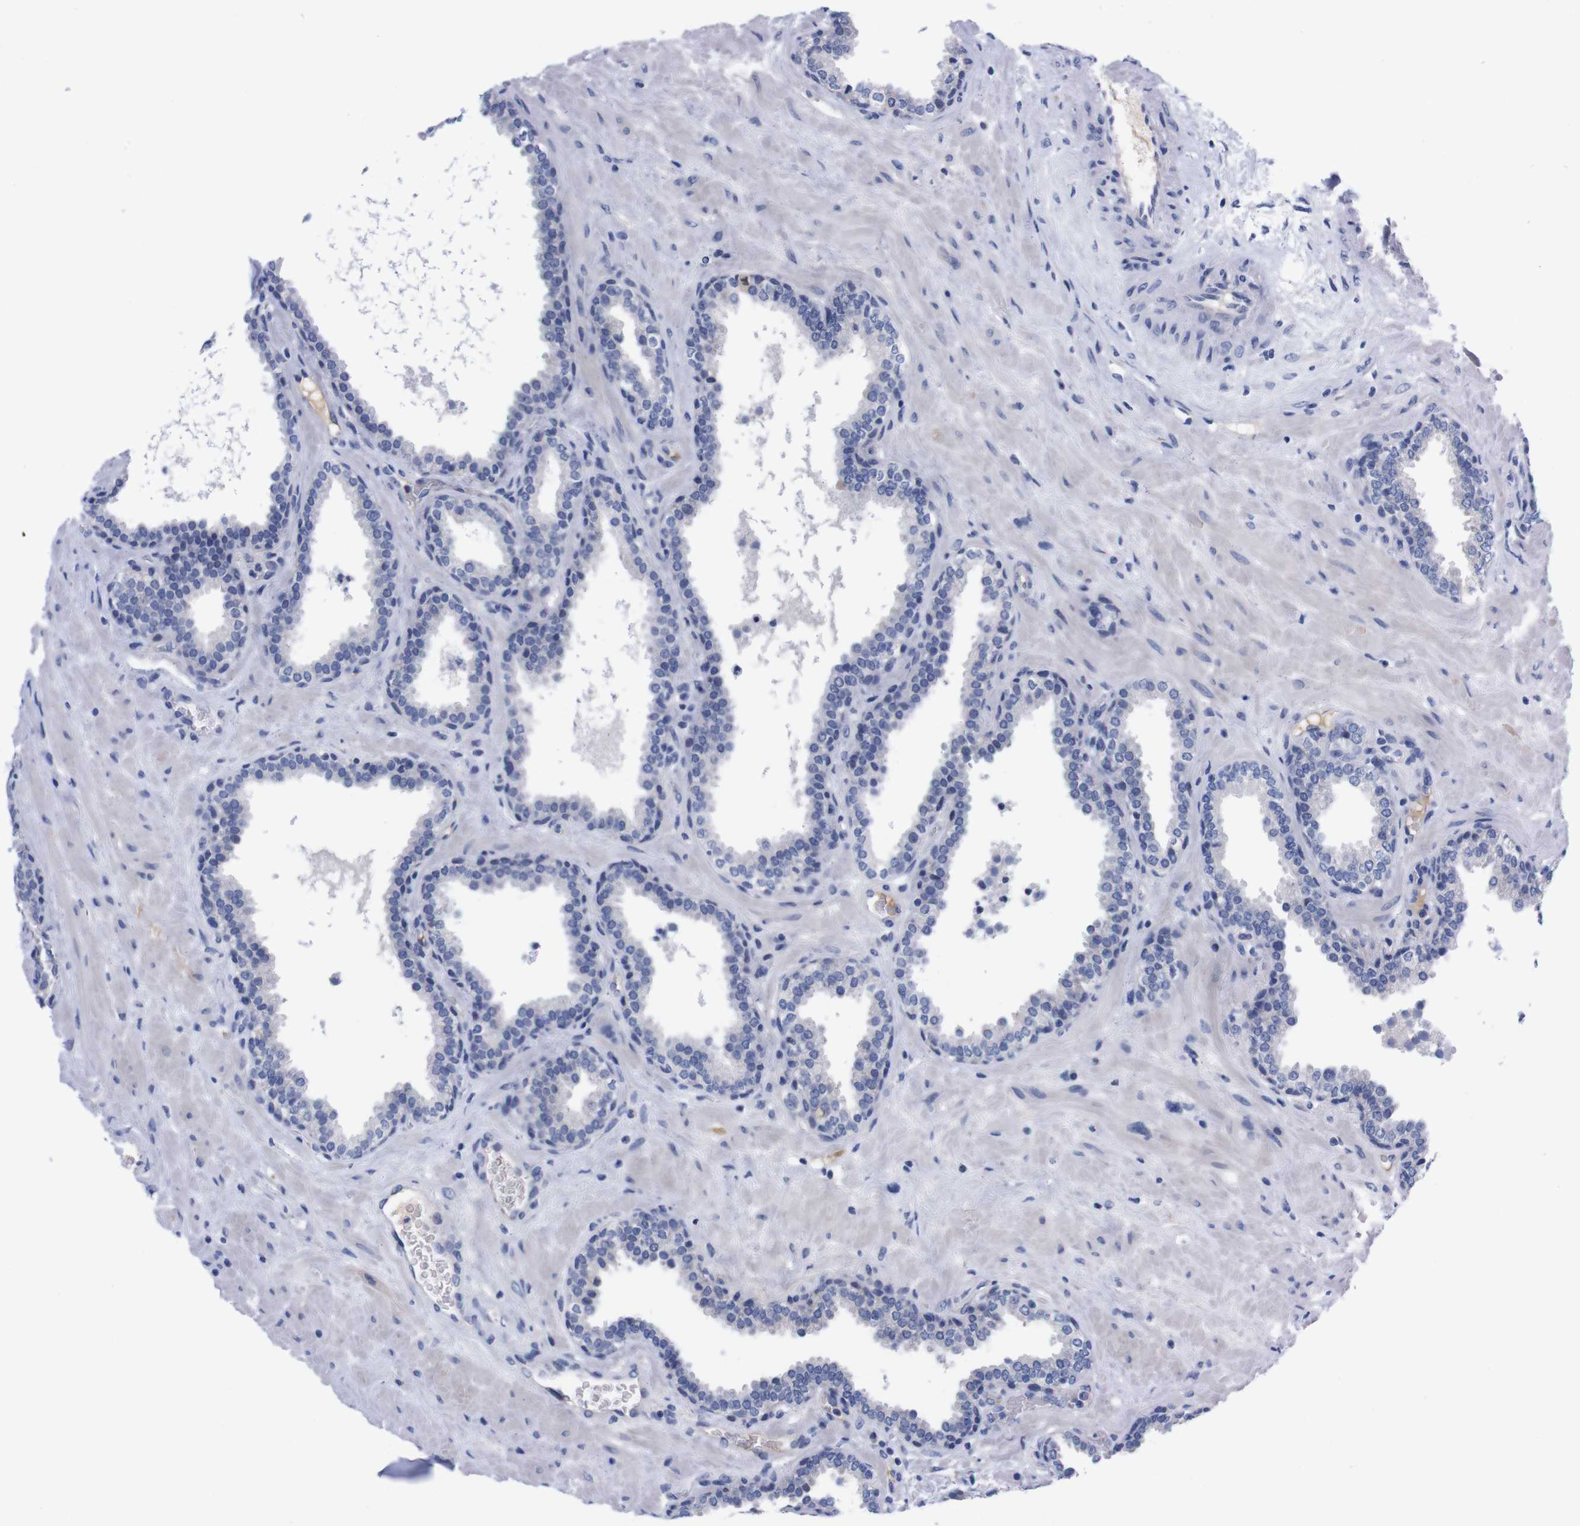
{"staining": {"intensity": "negative", "quantity": "none", "location": "none"}, "tissue": "prostate", "cell_type": "Glandular cells", "image_type": "normal", "snomed": [{"axis": "morphology", "description": "Normal tissue, NOS"}, {"axis": "topography", "description": "Prostate"}], "caption": "Immunohistochemical staining of unremarkable prostate demonstrates no significant expression in glandular cells.", "gene": "FAM210A", "patient": {"sex": "male", "age": 51}}